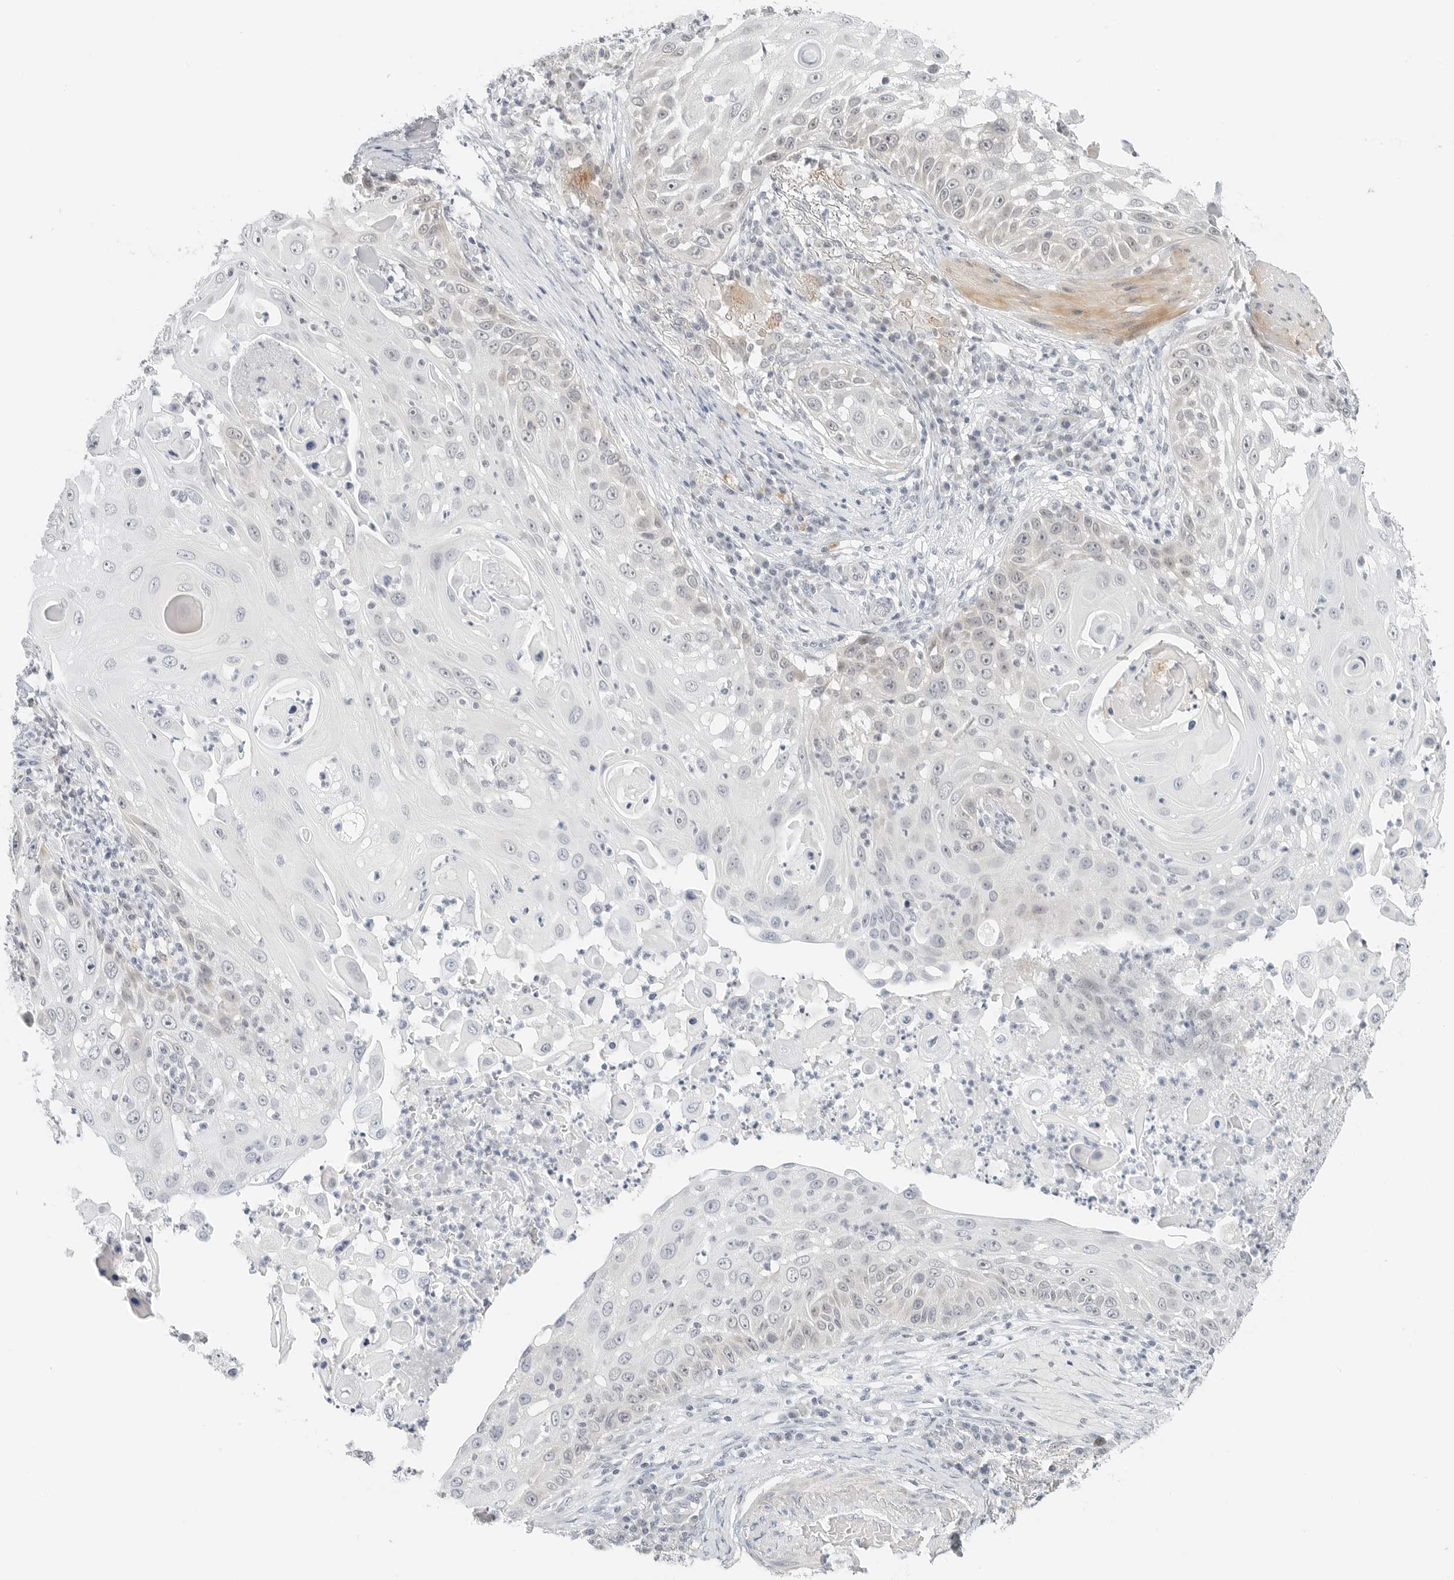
{"staining": {"intensity": "weak", "quantity": "<25%", "location": "cytoplasmic/membranous"}, "tissue": "skin cancer", "cell_type": "Tumor cells", "image_type": "cancer", "snomed": [{"axis": "morphology", "description": "Squamous cell carcinoma, NOS"}, {"axis": "topography", "description": "Skin"}], "caption": "The immunohistochemistry histopathology image has no significant expression in tumor cells of squamous cell carcinoma (skin) tissue.", "gene": "CCSAP", "patient": {"sex": "female", "age": 44}}